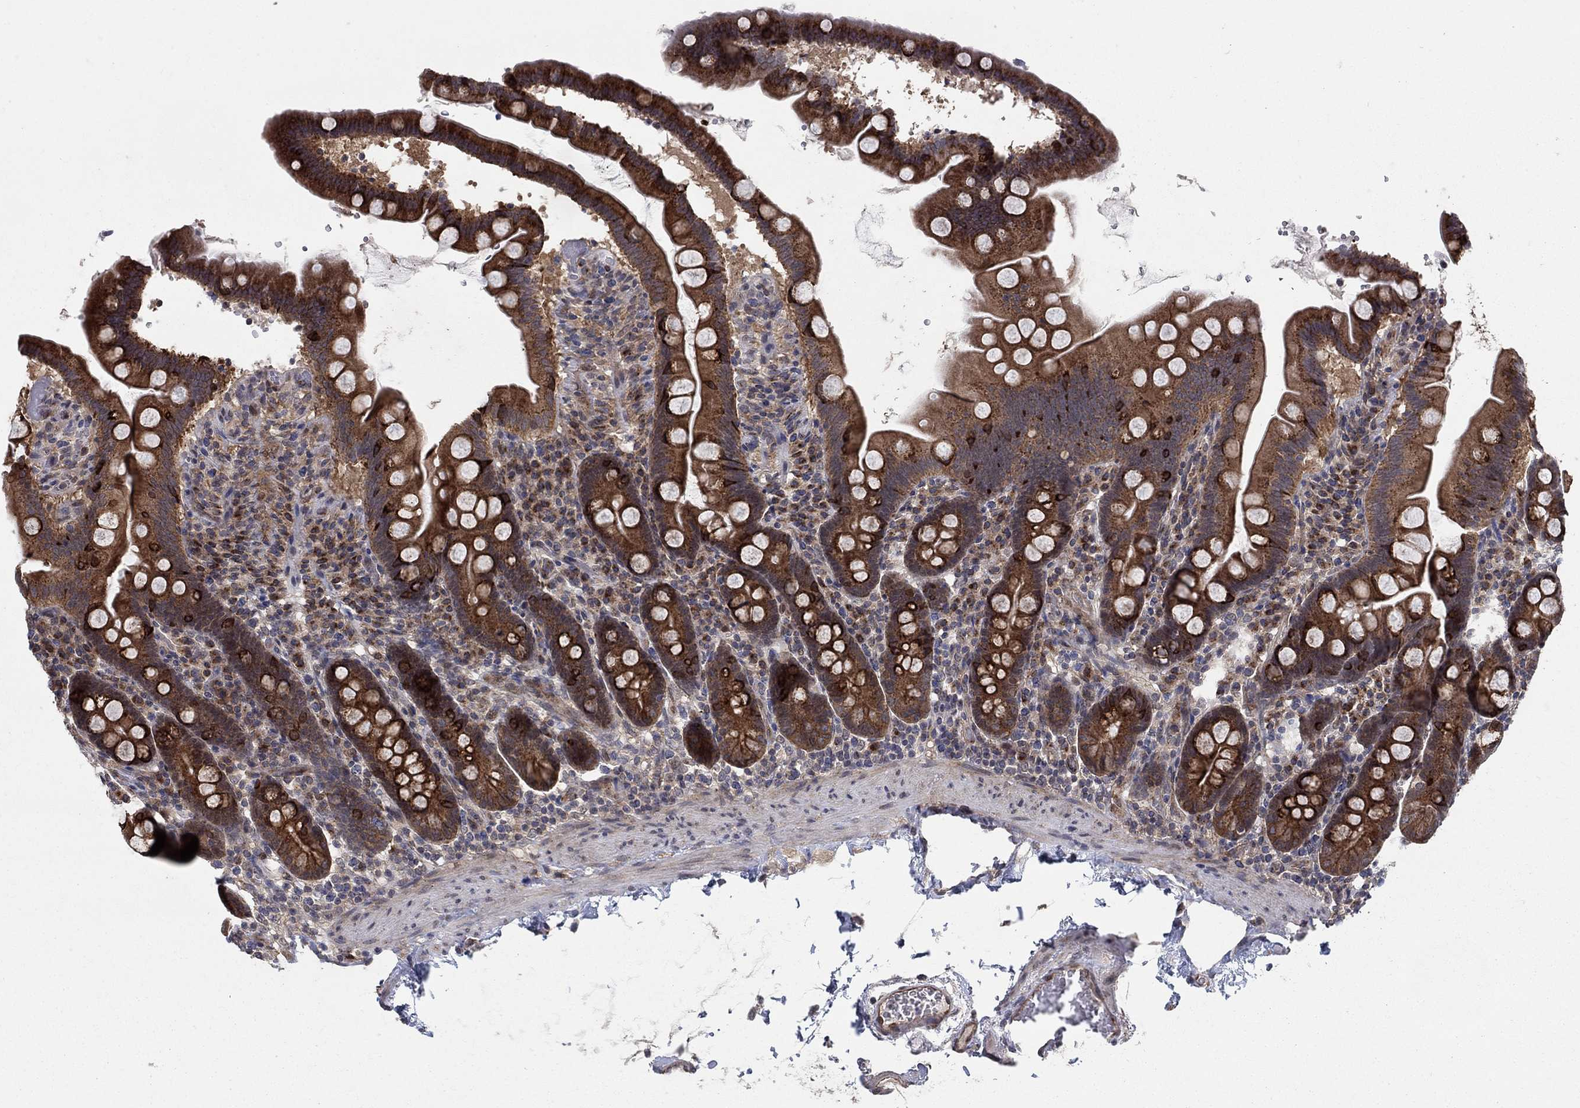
{"staining": {"intensity": "strong", "quantity": "25%-75%", "location": "cytoplasmic/membranous"}, "tissue": "duodenum", "cell_type": "Glandular cells", "image_type": "normal", "snomed": [{"axis": "morphology", "description": "Normal tissue, NOS"}, {"axis": "topography", "description": "Duodenum"}], "caption": "The photomicrograph displays staining of unremarkable duodenum, revealing strong cytoplasmic/membranous protein positivity (brown color) within glandular cells.", "gene": "SH3RF1", "patient": {"sex": "male", "age": 59}}